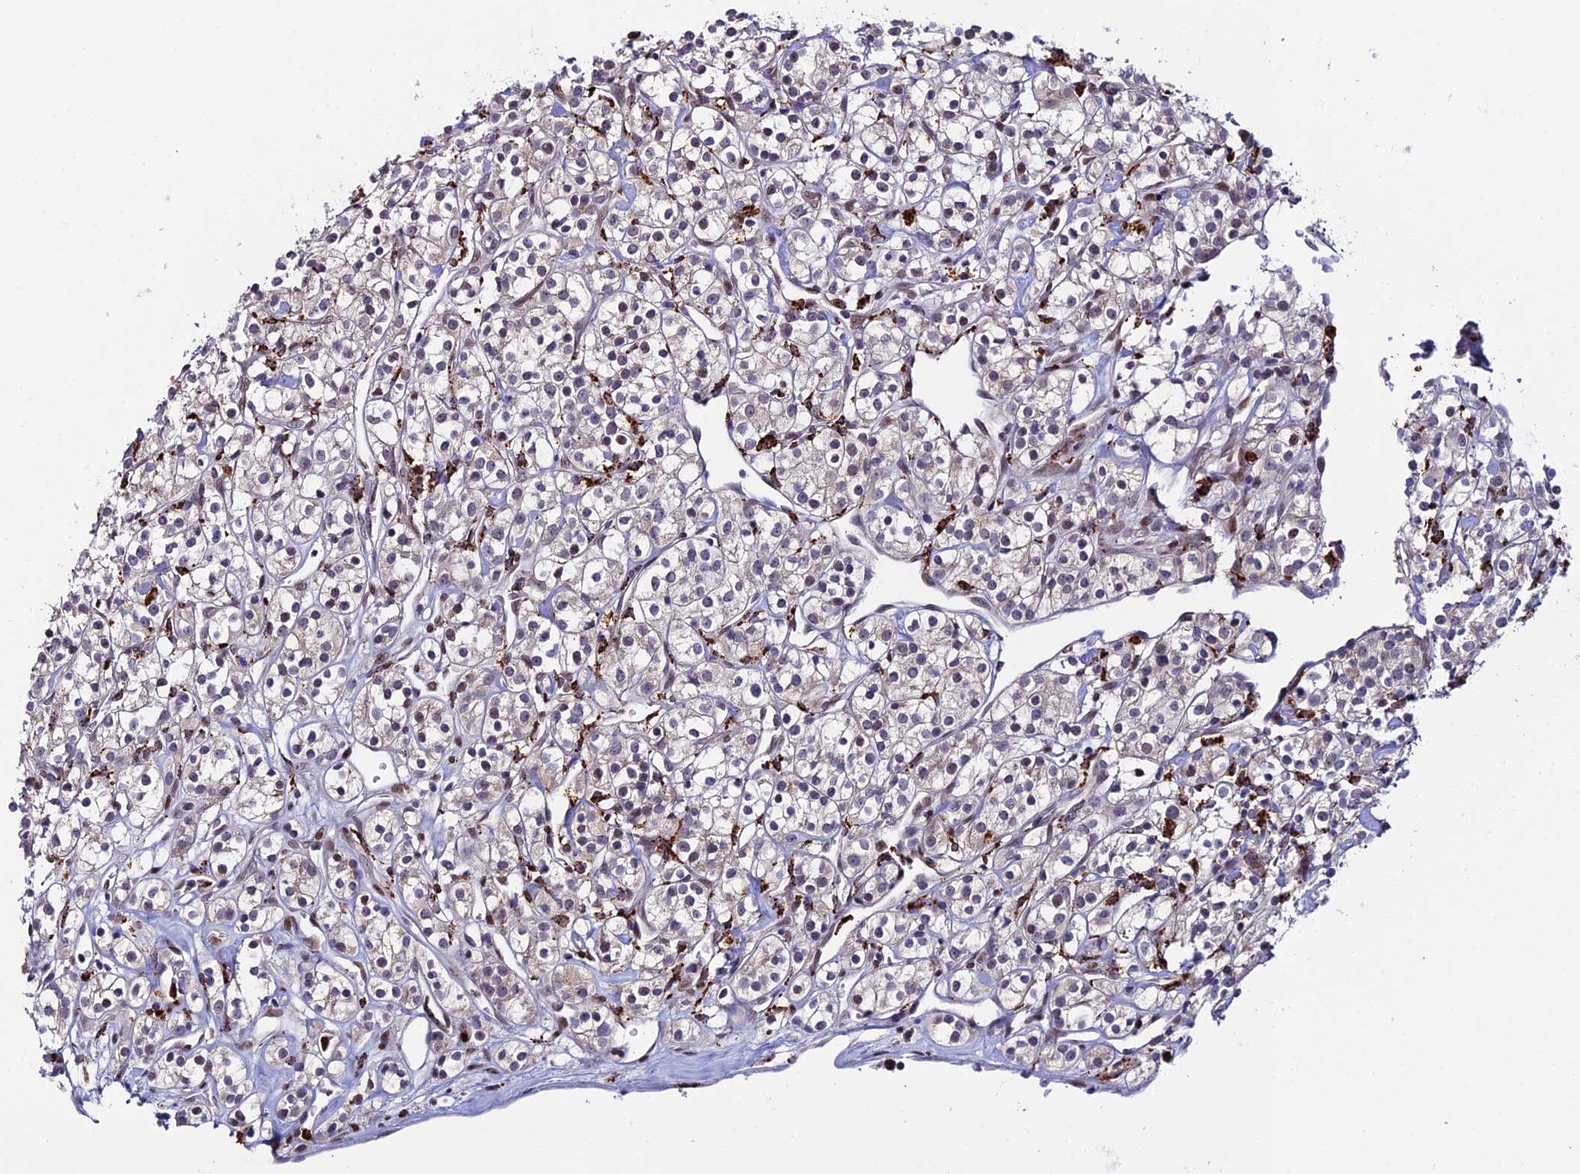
{"staining": {"intensity": "negative", "quantity": "none", "location": "none"}, "tissue": "renal cancer", "cell_type": "Tumor cells", "image_type": "cancer", "snomed": [{"axis": "morphology", "description": "Adenocarcinoma, NOS"}, {"axis": "topography", "description": "Kidney"}], "caption": "IHC histopathology image of human renal adenocarcinoma stained for a protein (brown), which demonstrates no positivity in tumor cells.", "gene": "HIC1", "patient": {"sex": "male", "age": 77}}